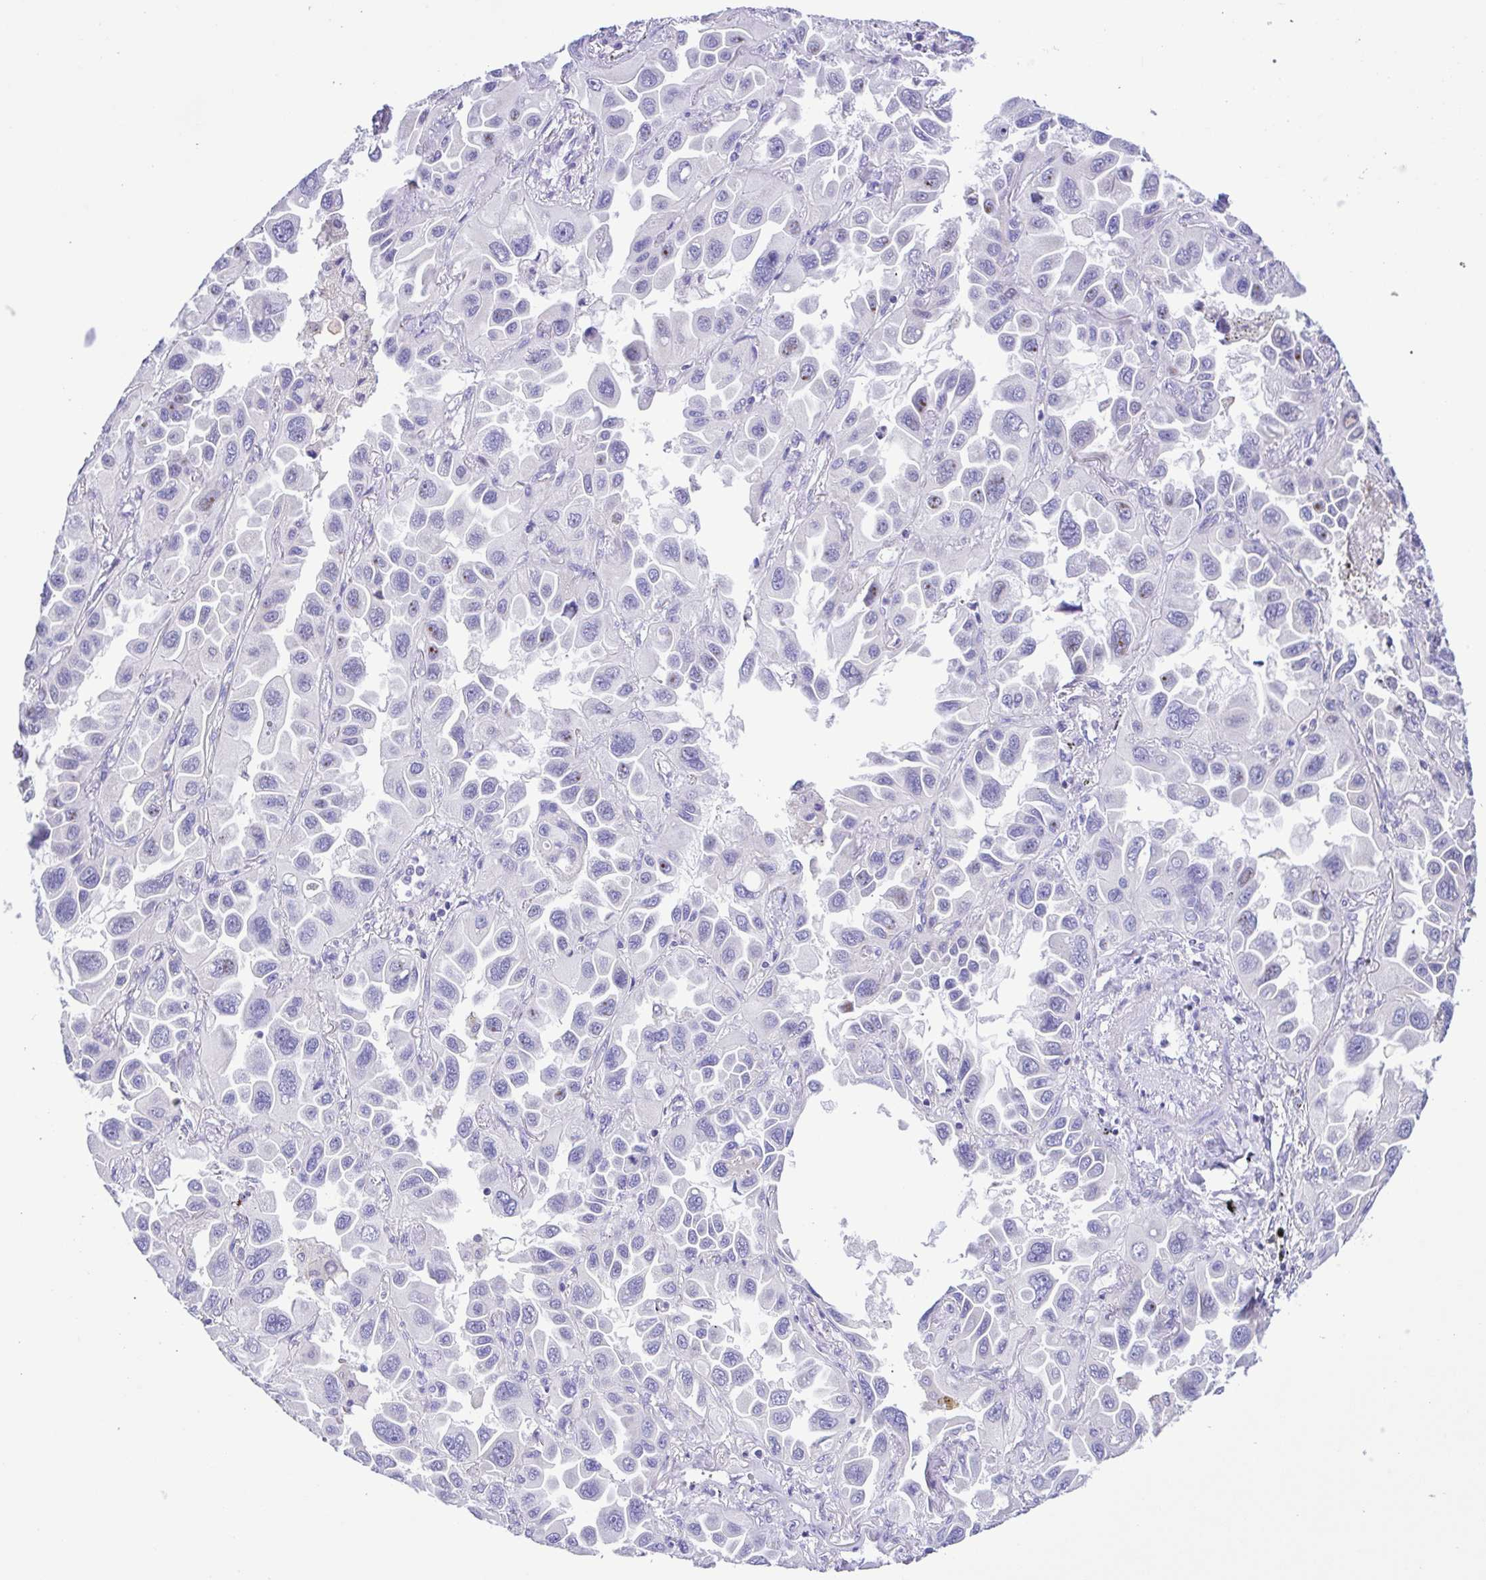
{"staining": {"intensity": "negative", "quantity": "none", "location": "none"}, "tissue": "lung cancer", "cell_type": "Tumor cells", "image_type": "cancer", "snomed": [{"axis": "morphology", "description": "Adenocarcinoma, NOS"}, {"axis": "topography", "description": "Lung"}], "caption": "Immunohistochemistry (IHC) of adenocarcinoma (lung) reveals no positivity in tumor cells.", "gene": "CD72", "patient": {"sex": "male", "age": 64}}